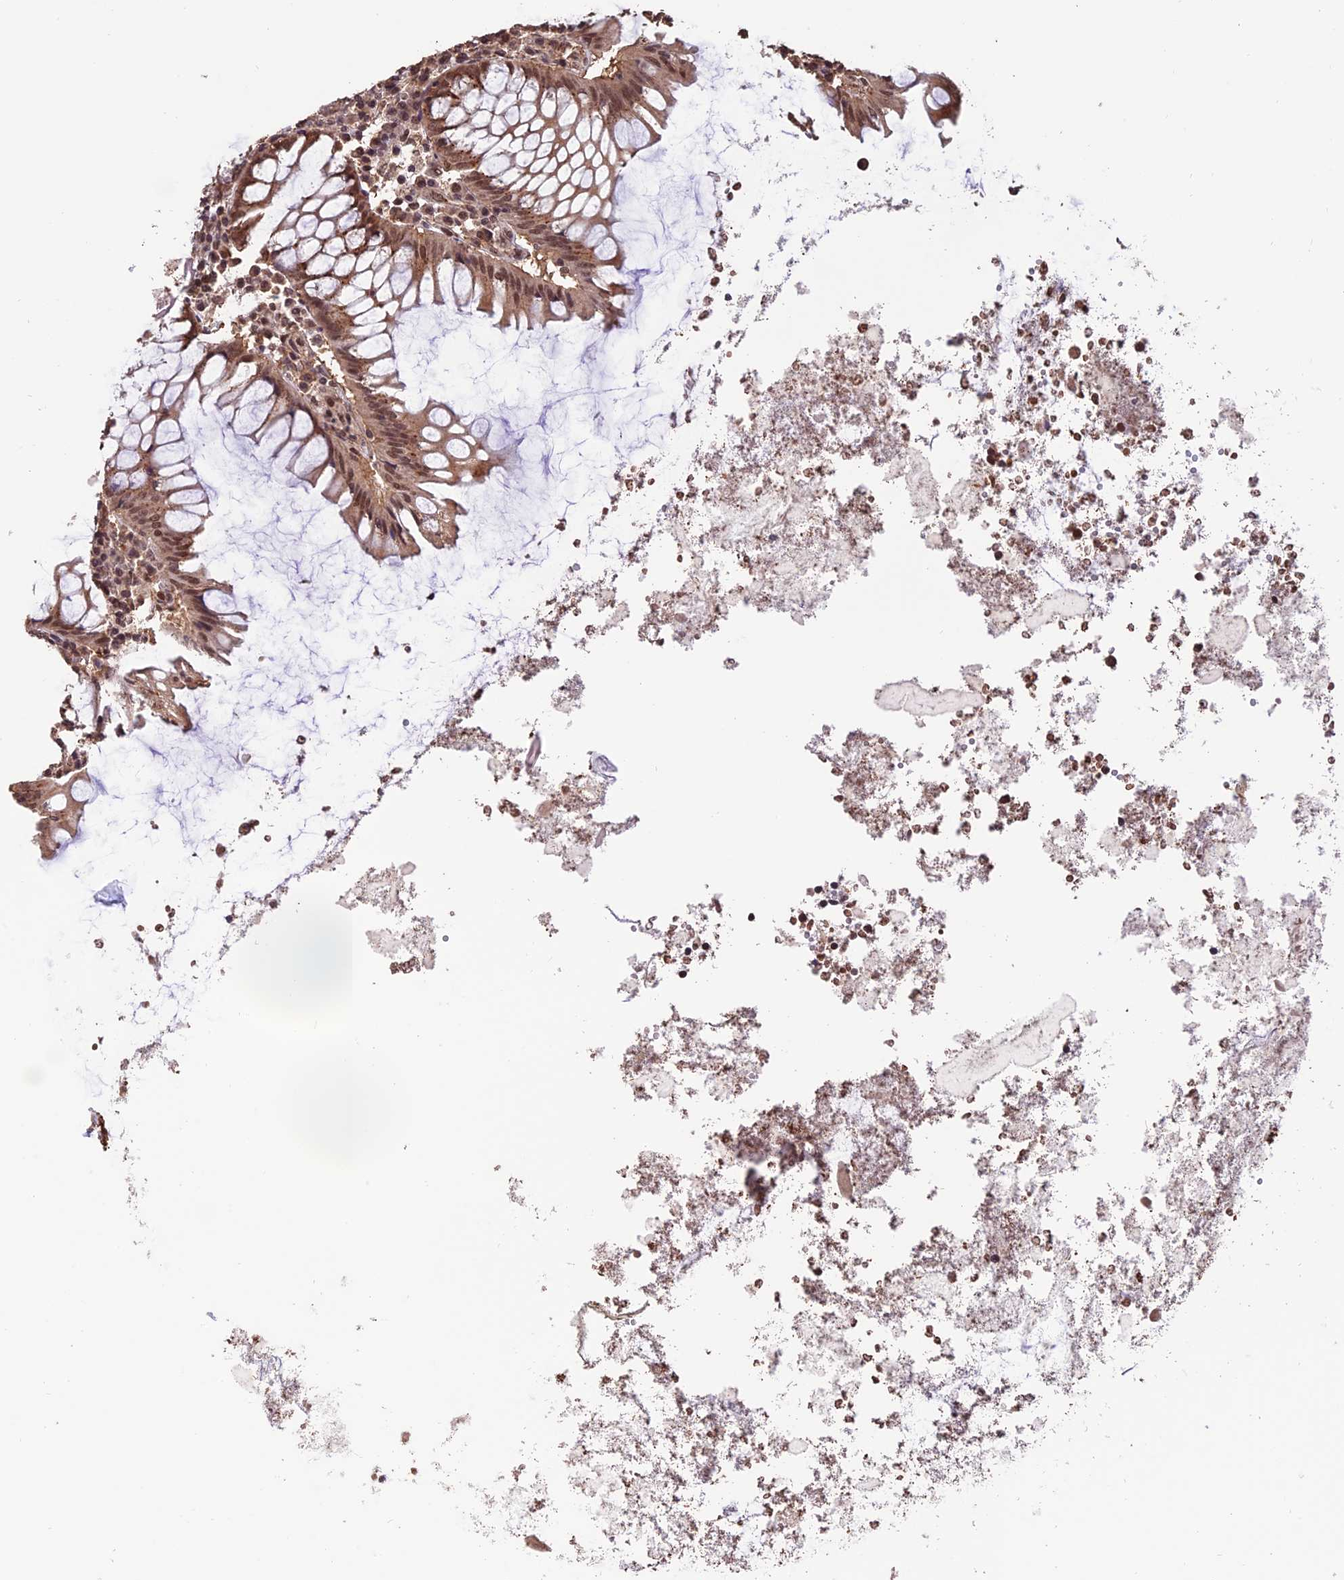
{"staining": {"intensity": "moderate", "quantity": ">75%", "location": "cytoplasmic/membranous,nuclear"}, "tissue": "appendix", "cell_type": "Glandular cells", "image_type": "normal", "snomed": [{"axis": "morphology", "description": "Normal tissue, NOS"}, {"axis": "topography", "description": "Appendix"}], "caption": "Unremarkable appendix reveals moderate cytoplasmic/membranous,nuclear positivity in about >75% of glandular cells, visualized by immunohistochemistry.", "gene": "CABIN1", "patient": {"sex": "female", "age": 54}}